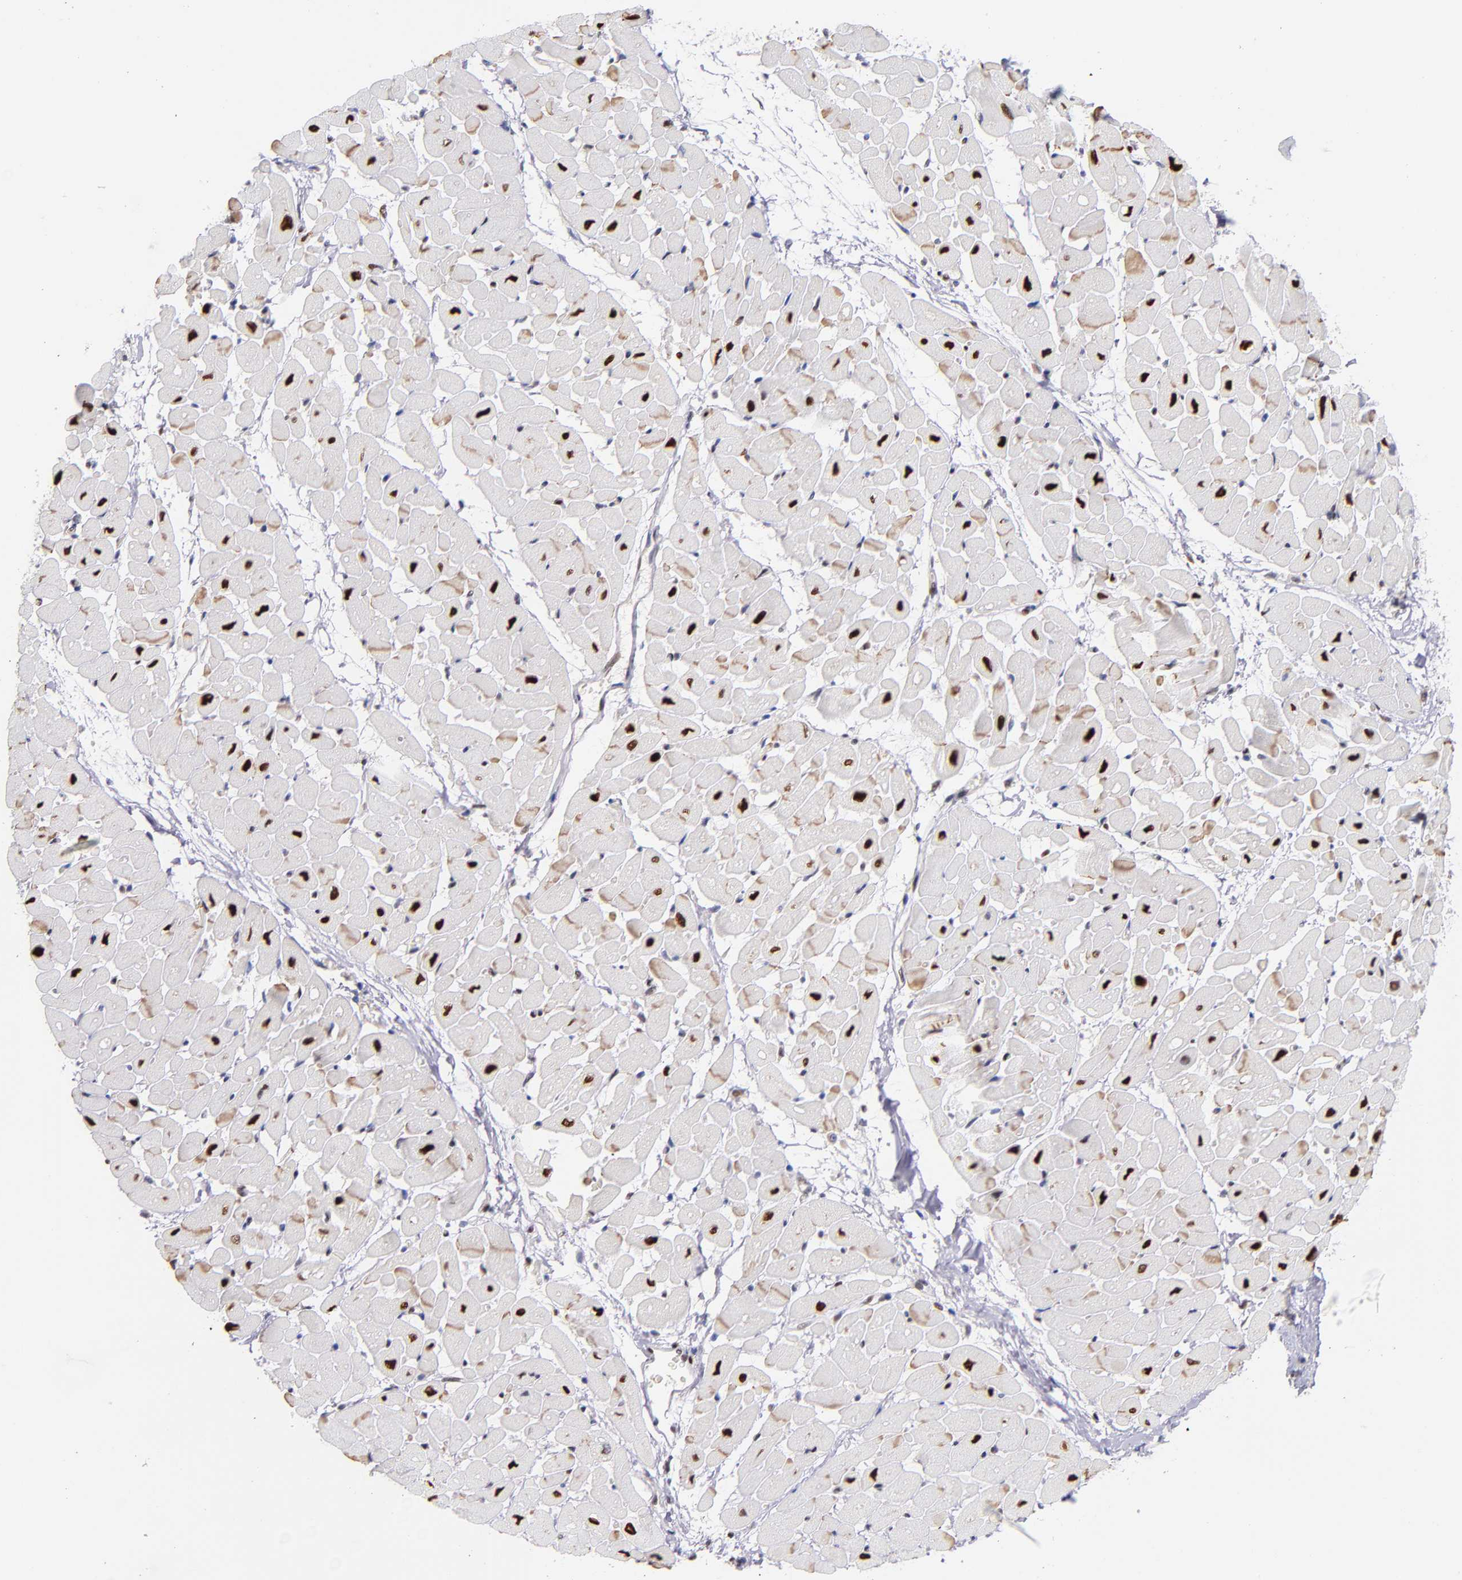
{"staining": {"intensity": "moderate", "quantity": "<25%", "location": "nuclear"}, "tissue": "heart muscle", "cell_type": "Cardiomyocytes", "image_type": "normal", "snomed": [{"axis": "morphology", "description": "Normal tissue, NOS"}, {"axis": "topography", "description": "Heart"}], "caption": "Immunohistochemical staining of normal heart muscle demonstrates <25% levels of moderate nuclear protein expression in about <25% of cardiomyocytes. (brown staining indicates protein expression, while blue staining denotes nuclei).", "gene": "SRF", "patient": {"sex": "male", "age": 45}}